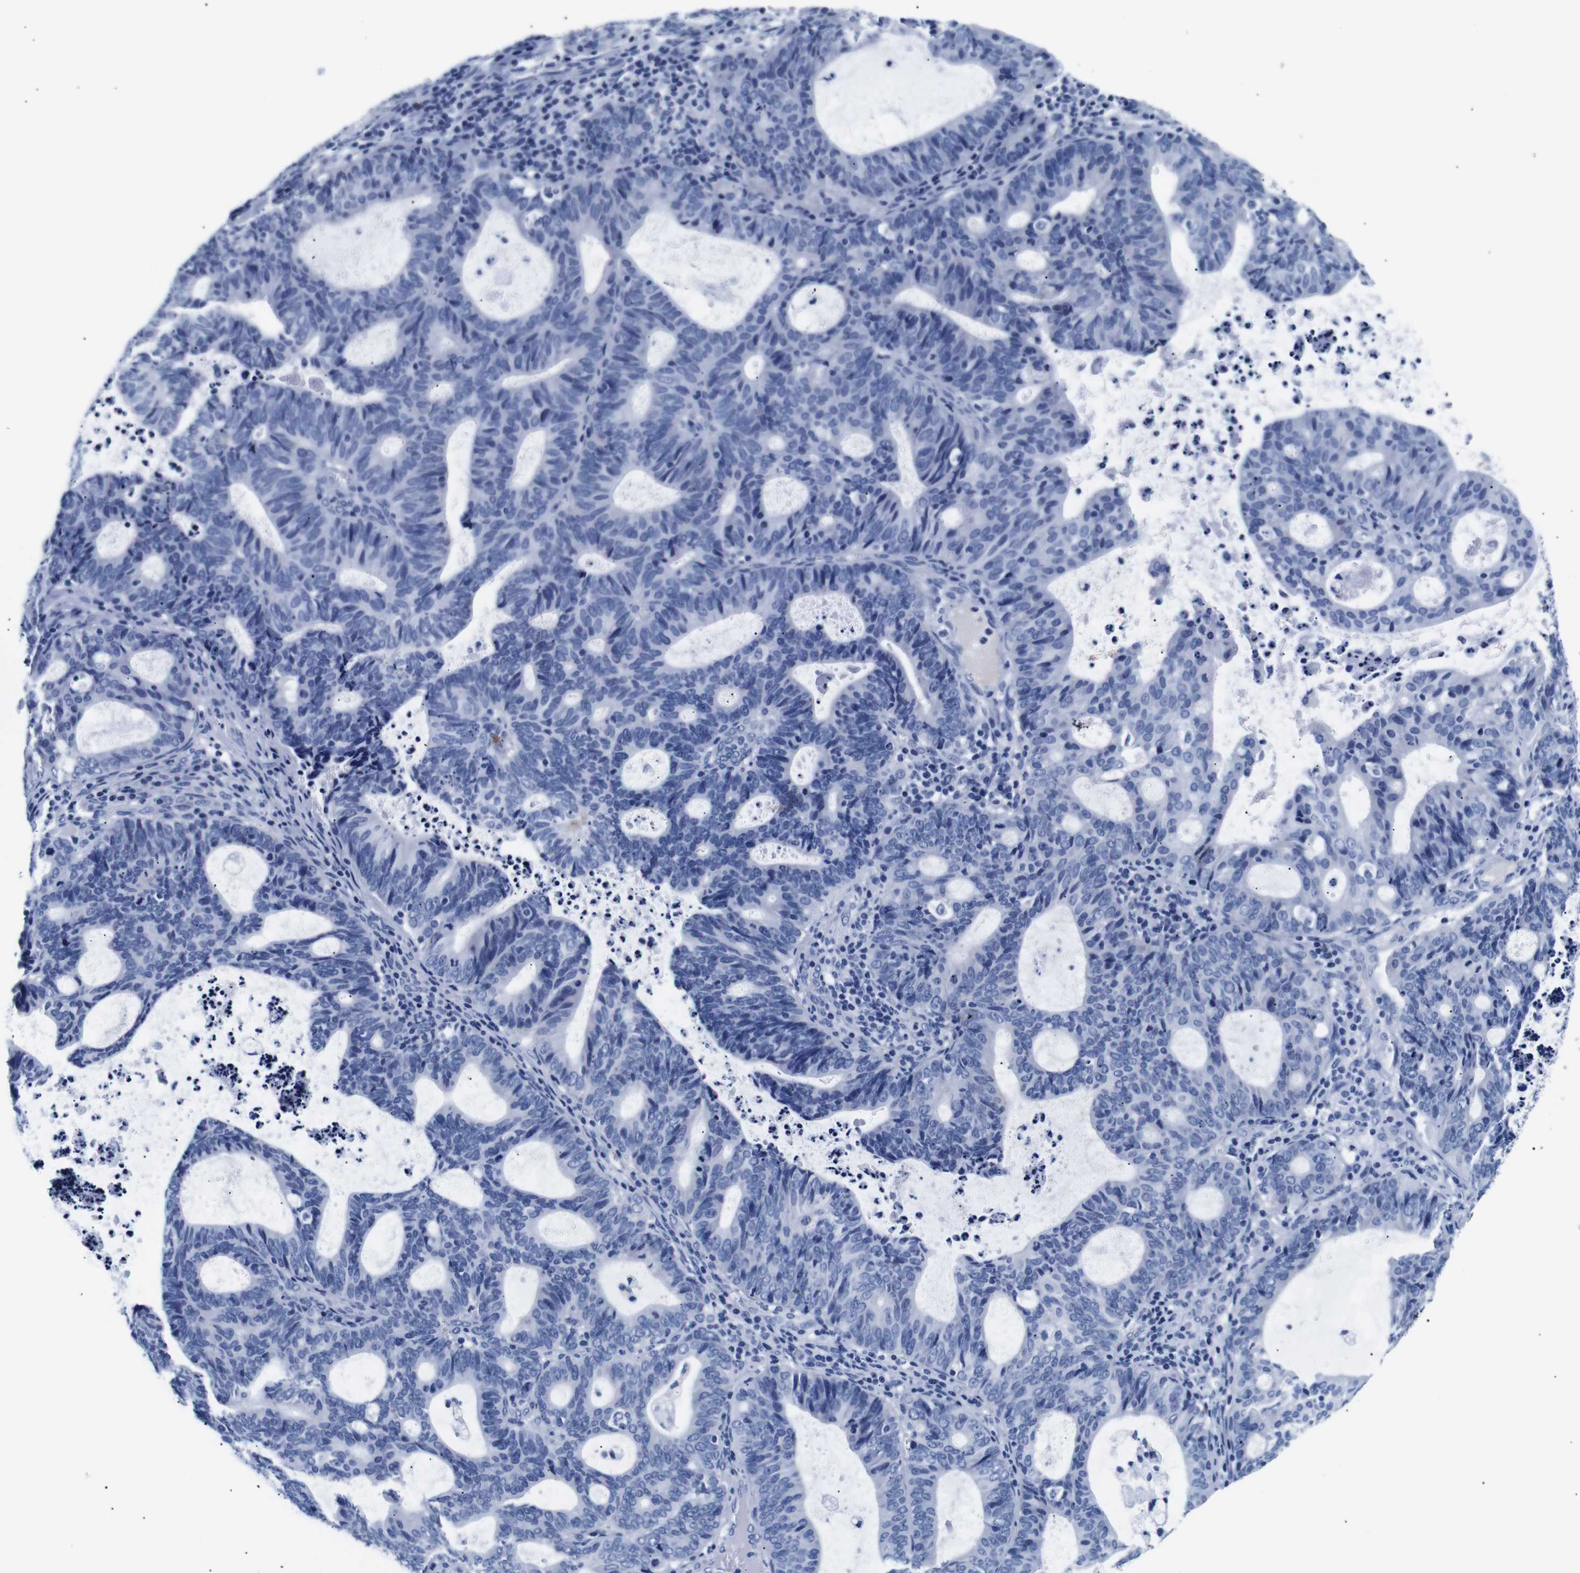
{"staining": {"intensity": "negative", "quantity": "none", "location": "none"}, "tissue": "endometrial cancer", "cell_type": "Tumor cells", "image_type": "cancer", "snomed": [{"axis": "morphology", "description": "Adenocarcinoma, NOS"}, {"axis": "topography", "description": "Uterus"}], "caption": "Photomicrograph shows no protein staining in tumor cells of endometrial cancer (adenocarcinoma) tissue. (DAB immunohistochemistry (IHC) with hematoxylin counter stain).", "gene": "GAP43", "patient": {"sex": "female", "age": 83}}